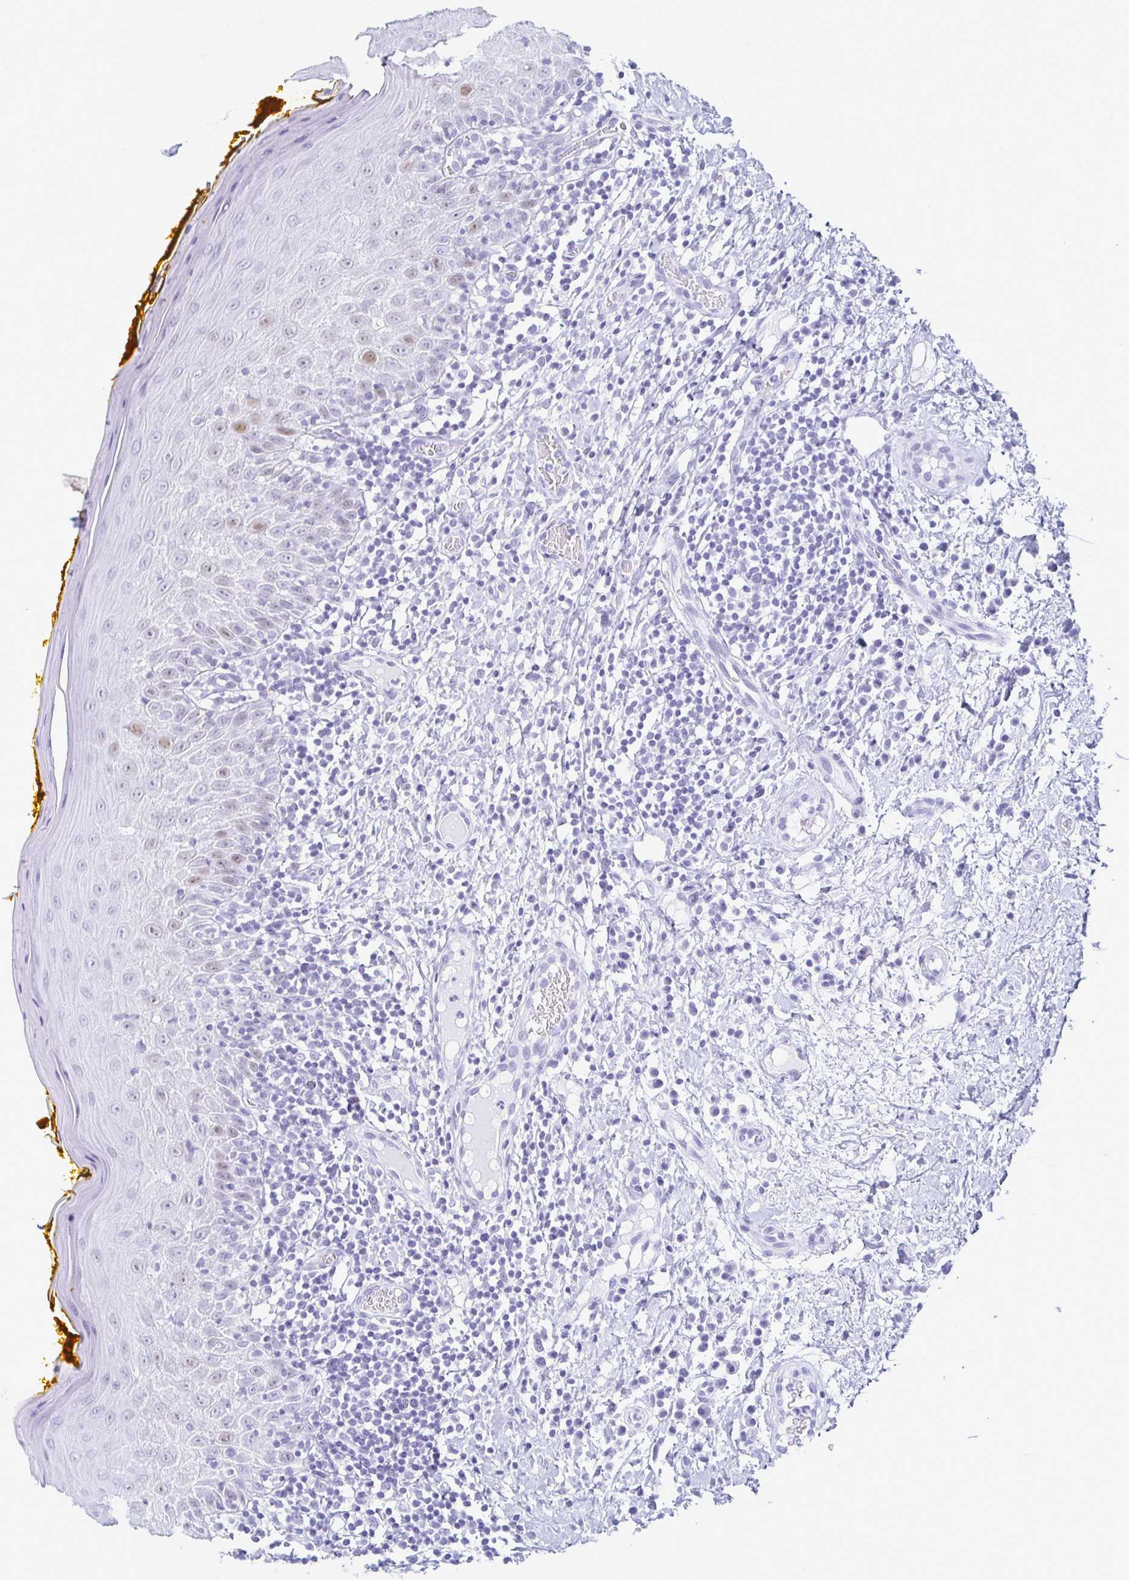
{"staining": {"intensity": "weak", "quantity": "<25%", "location": "nuclear"}, "tissue": "oral mucosa", "cell_type": "Squamous epithelial cells", "image_type": "normal", "snomed": [{"axis": "morphology", "description": "Normal tissue, NOS"}, {"axis": "topography", "description": "Oral tissue"}, {"axis": "topography", "description": "Tounge, NOS"}], "caption": "Immunohistochemical staining of unremarkable human oral mucosa reveals no significant expression in squamous epithelial cells.", "gene": "MORC4", "patient": {"sex": "female", "age": 58}}